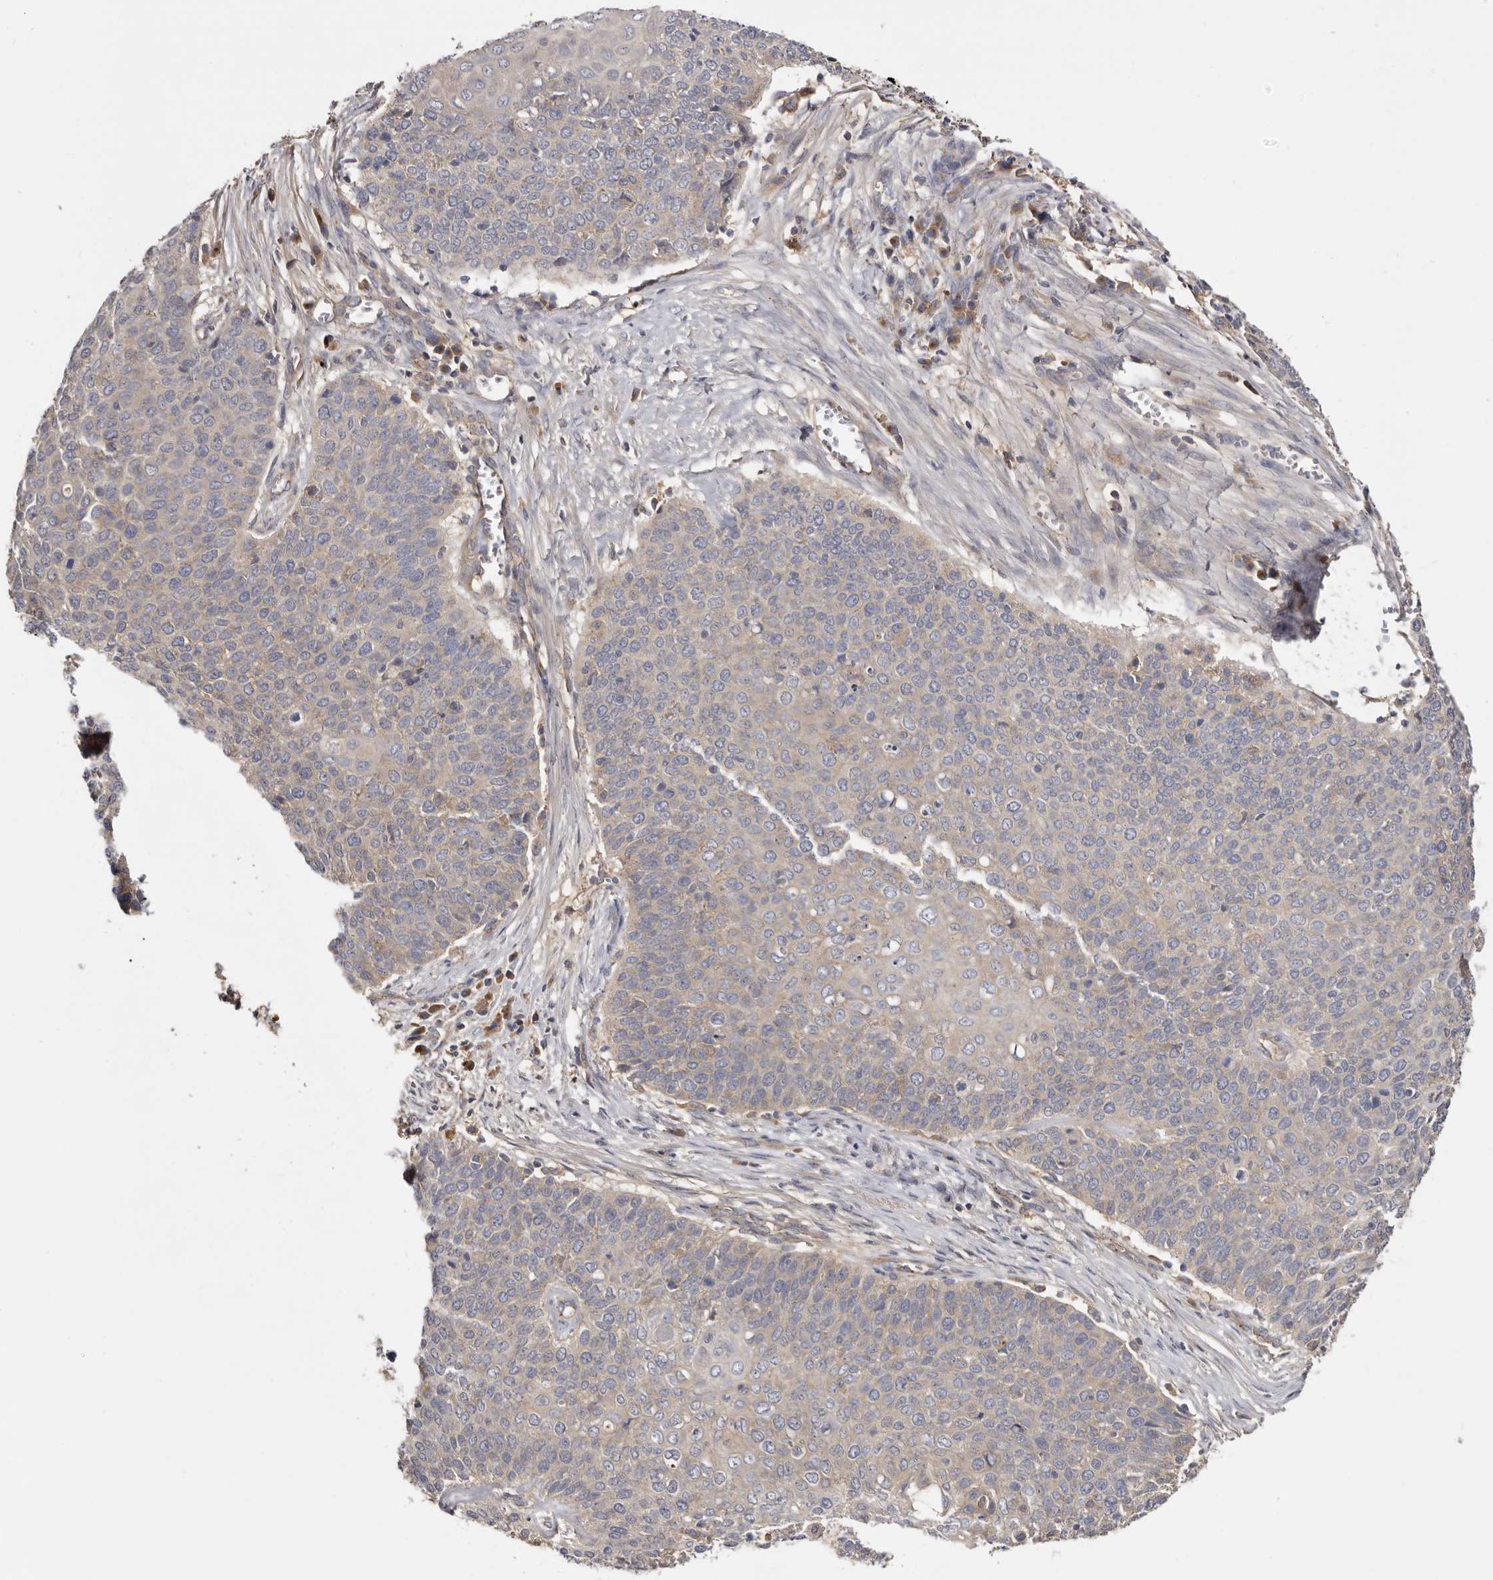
{"staining": {"intensity": "negative", "quantity": "none", "location": "none"}, "tissue": "cervical cancer", "cell_type": "Tumor cells", "image_type": "cancer", "snomed": [{"axis": "morphology", "description": "Squamous cell carcinoma, NOS"}, {"axis": "topography", "description": "Cervix"}], "caption": "Immunohistochemistry (IHC) of squamous cell carcinoma (cervical) exhibits no expression in tumor cells.", "gene": "INKA2", "patient": {"sex": "female", "age": 39}}